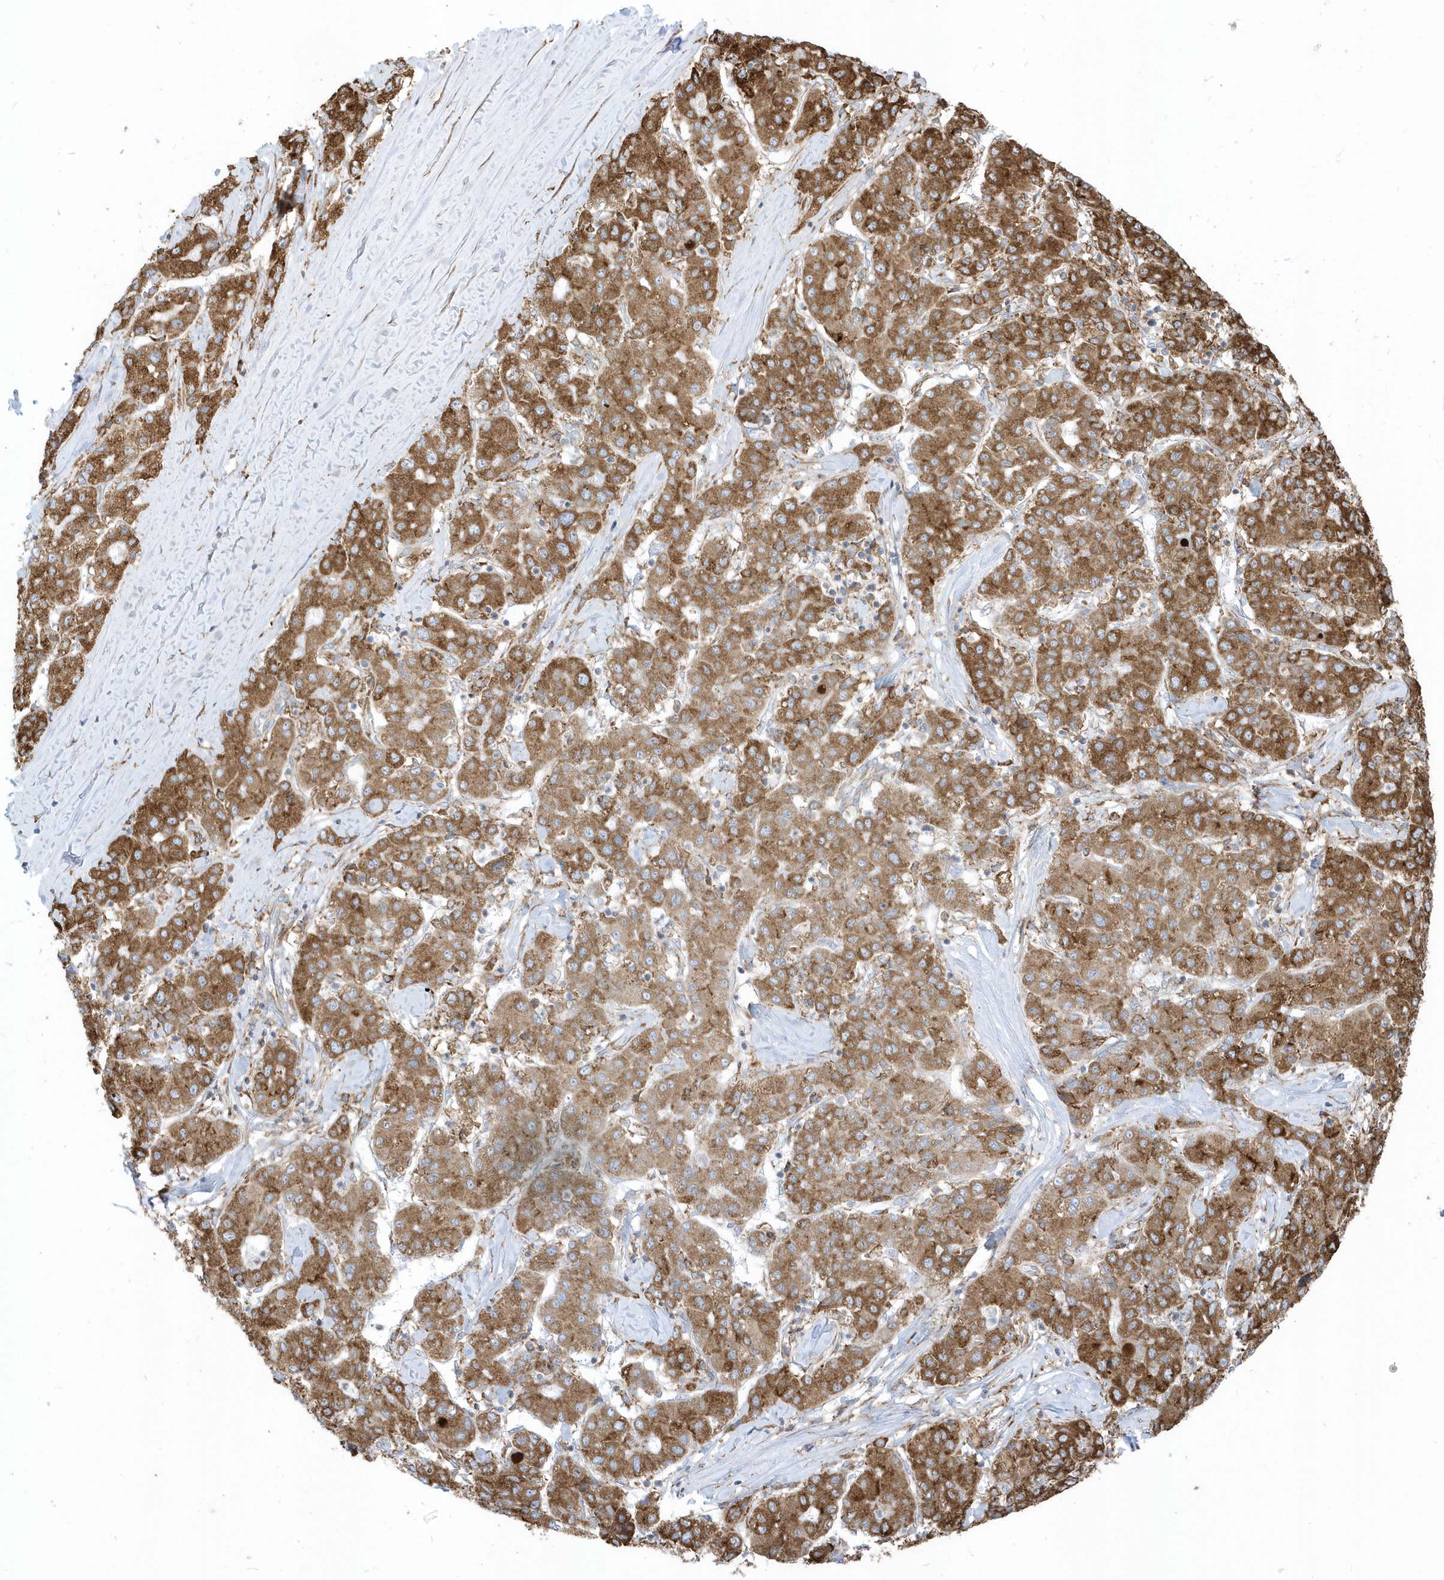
{"staining": {"intensity": "strong", "quantity": ">75%", "location": "cytoplasmic/membranous"}, "tissue": "liver cancer", "cell_type": "Tumor cells", "image_type": "cancer", "snomed": [{"axis": "morphology", "description": "Carcinoma, Hepatocellular, NOS"}, {"axis": "topography", "description": "Liver"}], "caption": "An image of liver cancer (hepatocellular carcinoma) stained for a protein reveals strong cytoplasmic/membranous brown staining in tumor cells. (brown staining indicates protein expression, while blue staining denotes nuclei).", "gene": "PDIA6", "patient": {"sex": "male", "age": 65}}